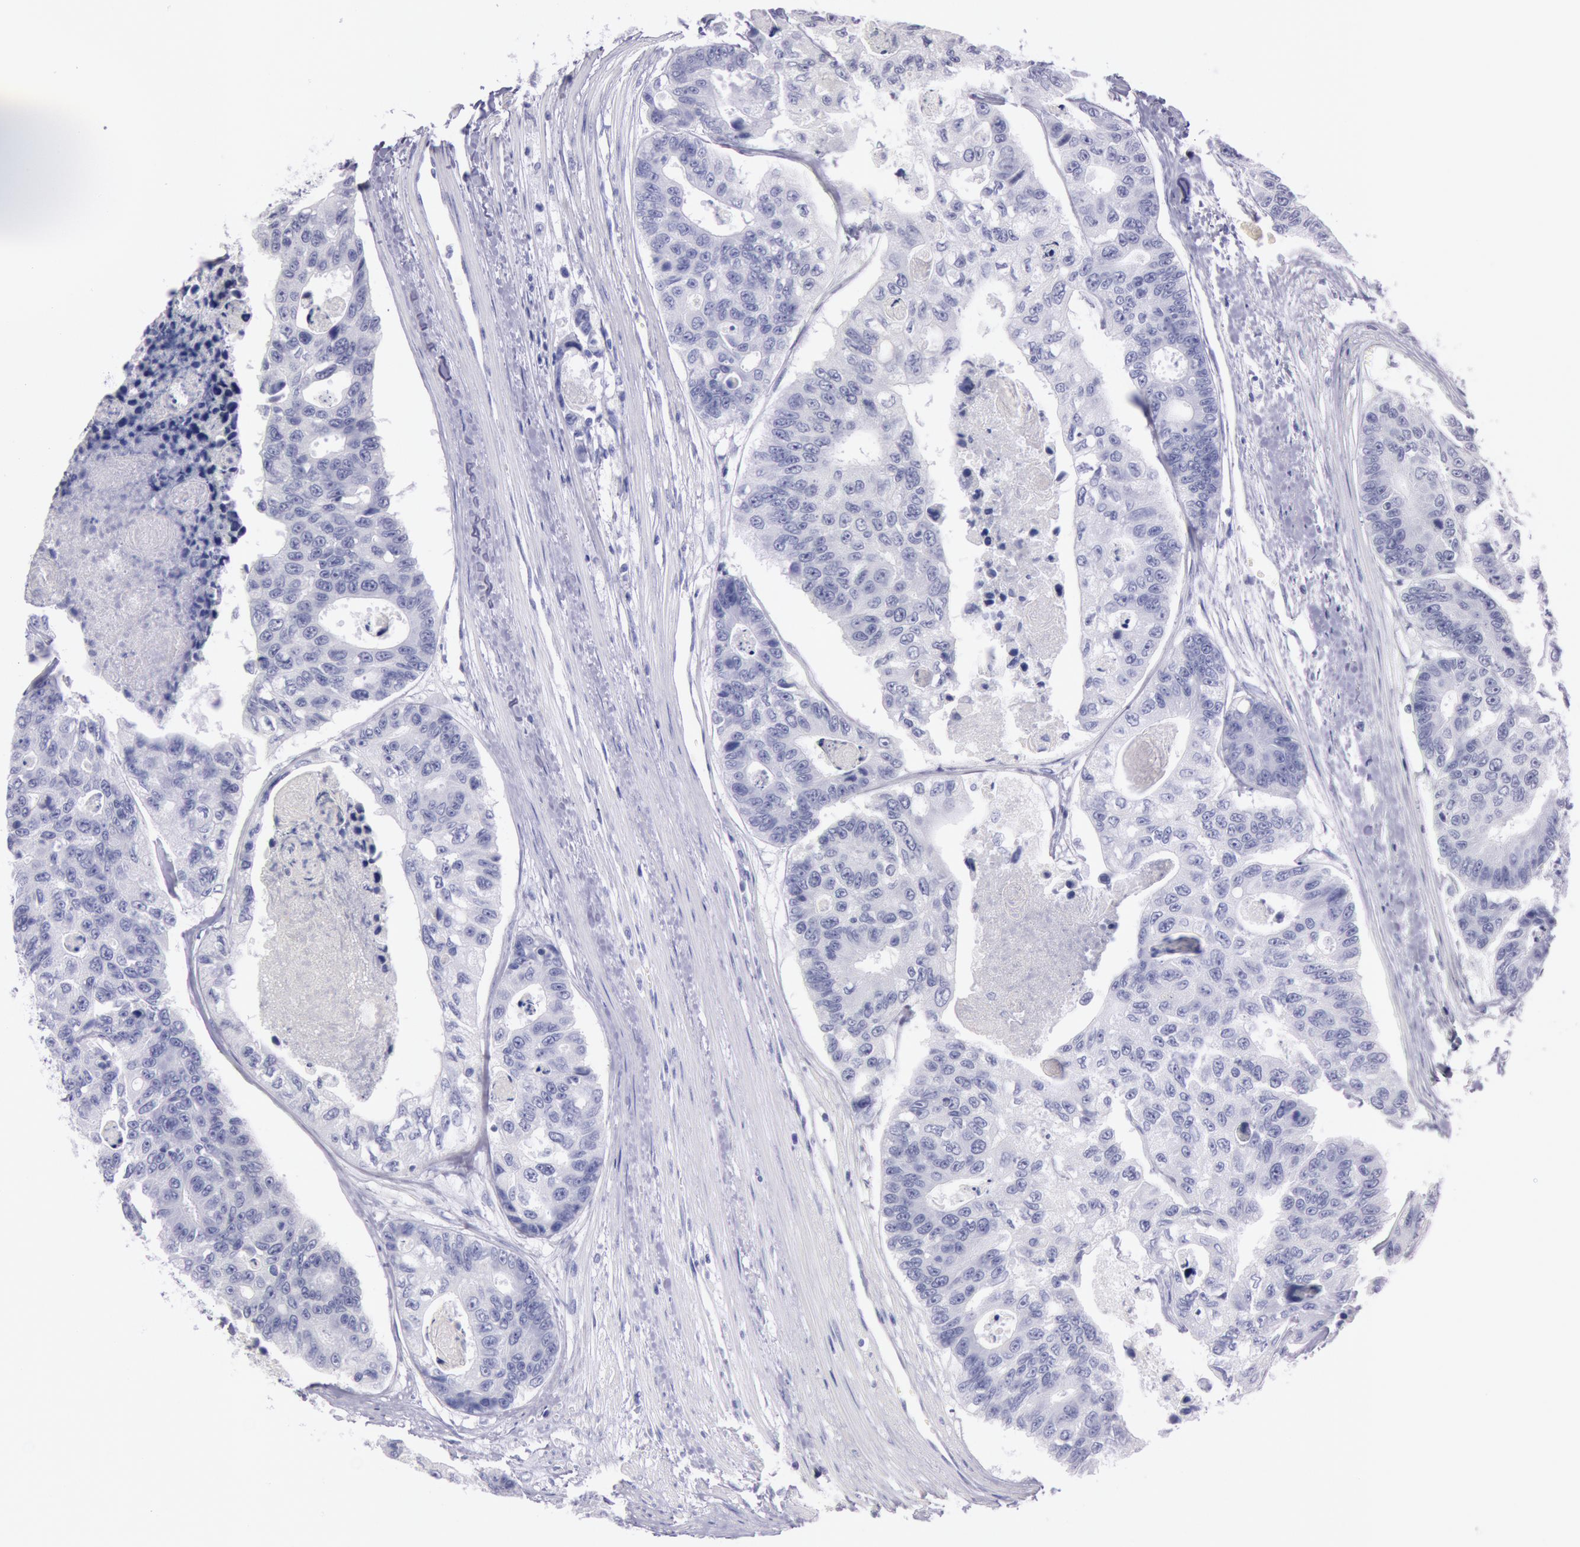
{"staining": {"intensity": "negative", "quantity": "none", "location": "none"}, "tissue": "colorectal cancer", "cell_type": "Tumor cells", "image_type": "cancer", "snomed": [{"axis": "morphology", "description": "Adenocarcinoma, NOS"}, {"axis": "topography", "description": "Colon"}], "caption": "Immunohistochemical staining of adenocarcinoma (colorectal) exhibits no significant positivity in tumor cells. (DAB (3,3'-diaminobenzidine) IHC with hematoxylin counter stain).", "gene": "EGFR", "patient": {"sex": "female", "age": 86}}